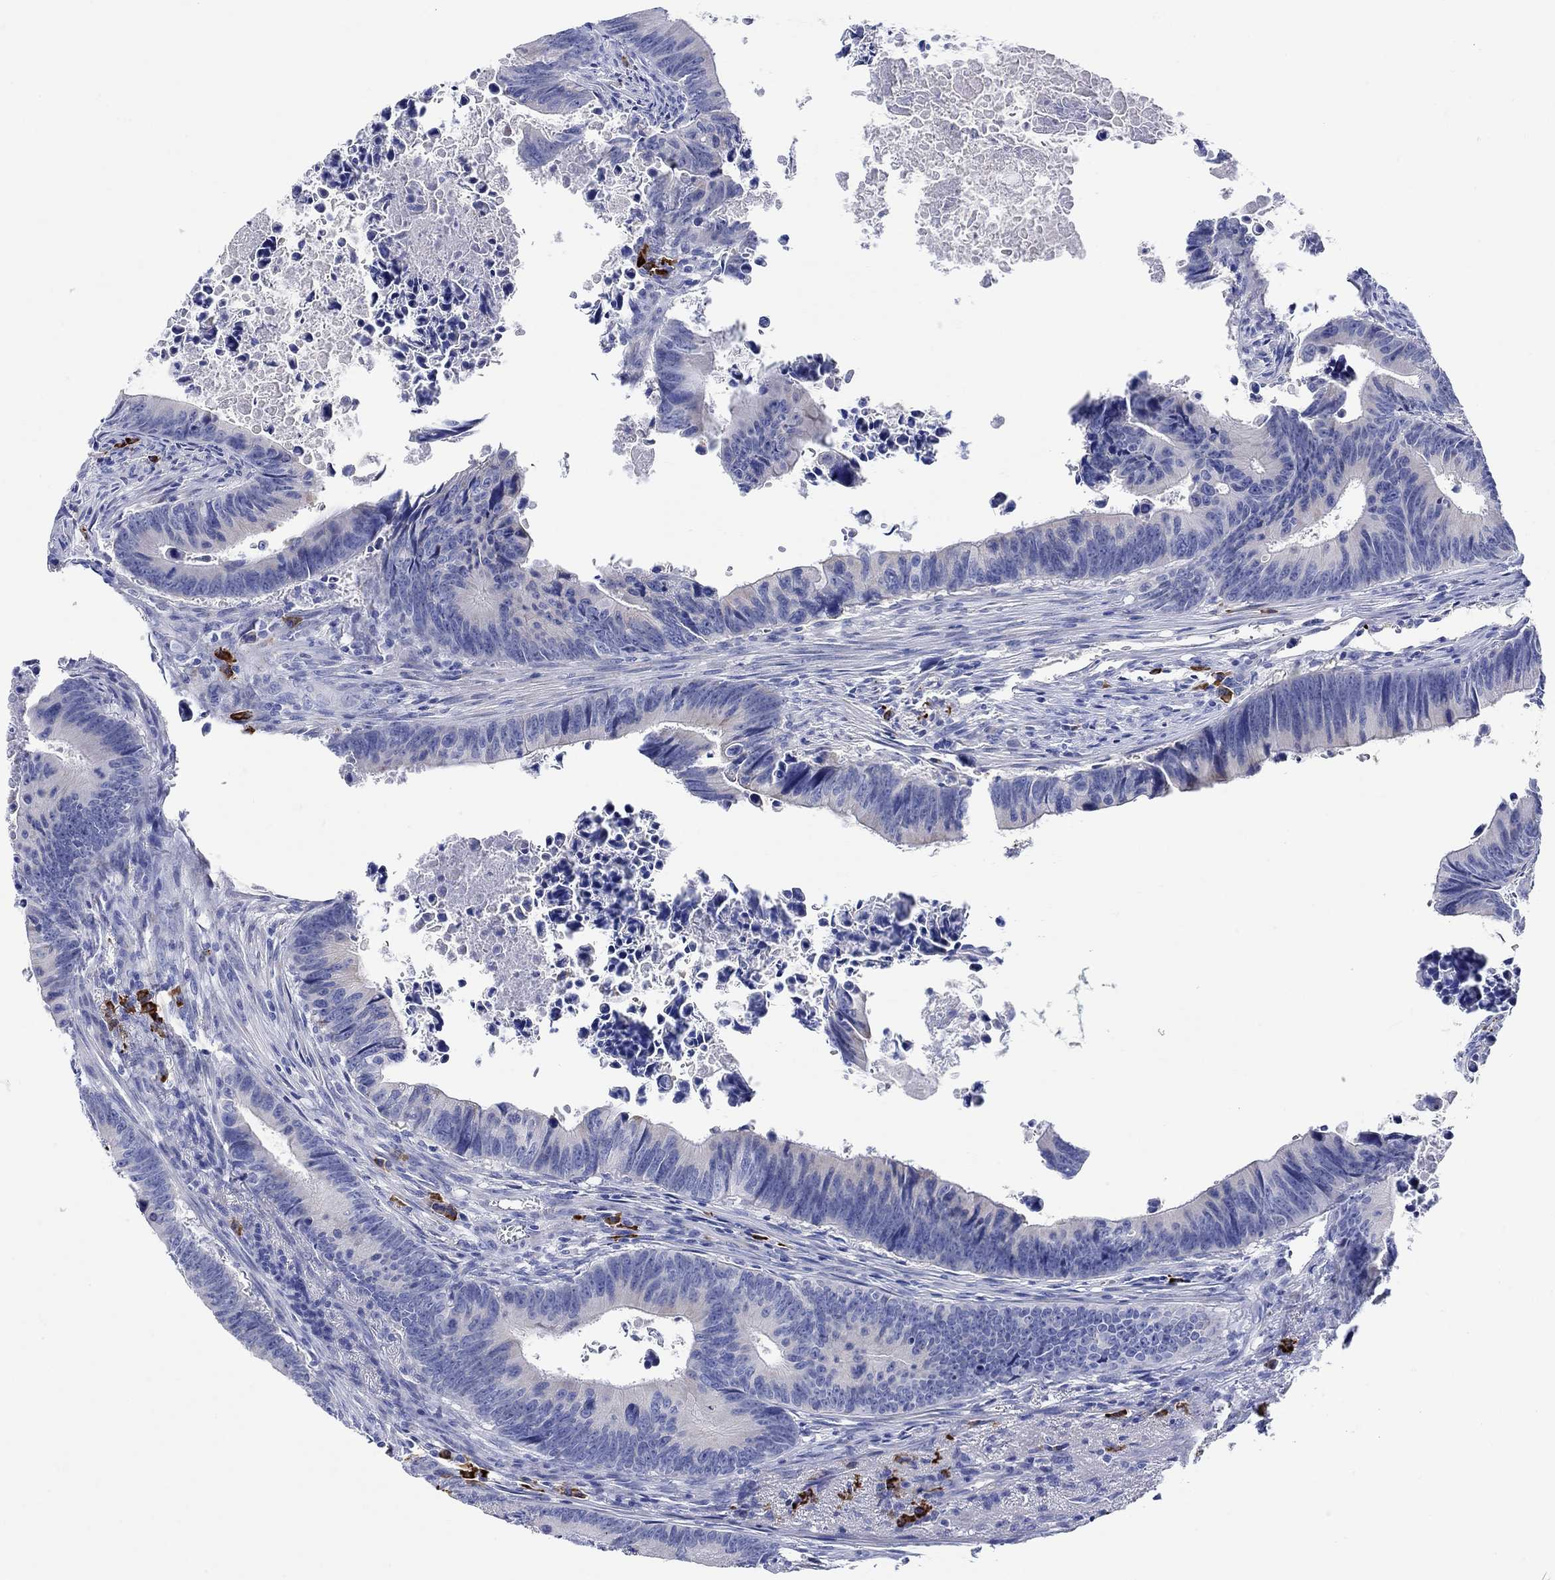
{"staining": {"intensity": "negative", "quantity": "none", "location": "none"}, "tissue": "colorectal cancer", "cell_type": "Tumor cells", "image_type": "cancer", "snomed": [{"axis": "morphology", "description": "Adenocarcinoma, NOS"}, {"axis": "topography", "description": "Colon"}], "caption": "Colorectal adenocarcinoma was stained to show a protein in brown. There is no significant staining in tumor cells.", "gene": "P2RY6", "patient": {"sex": "female", "age": 87}}